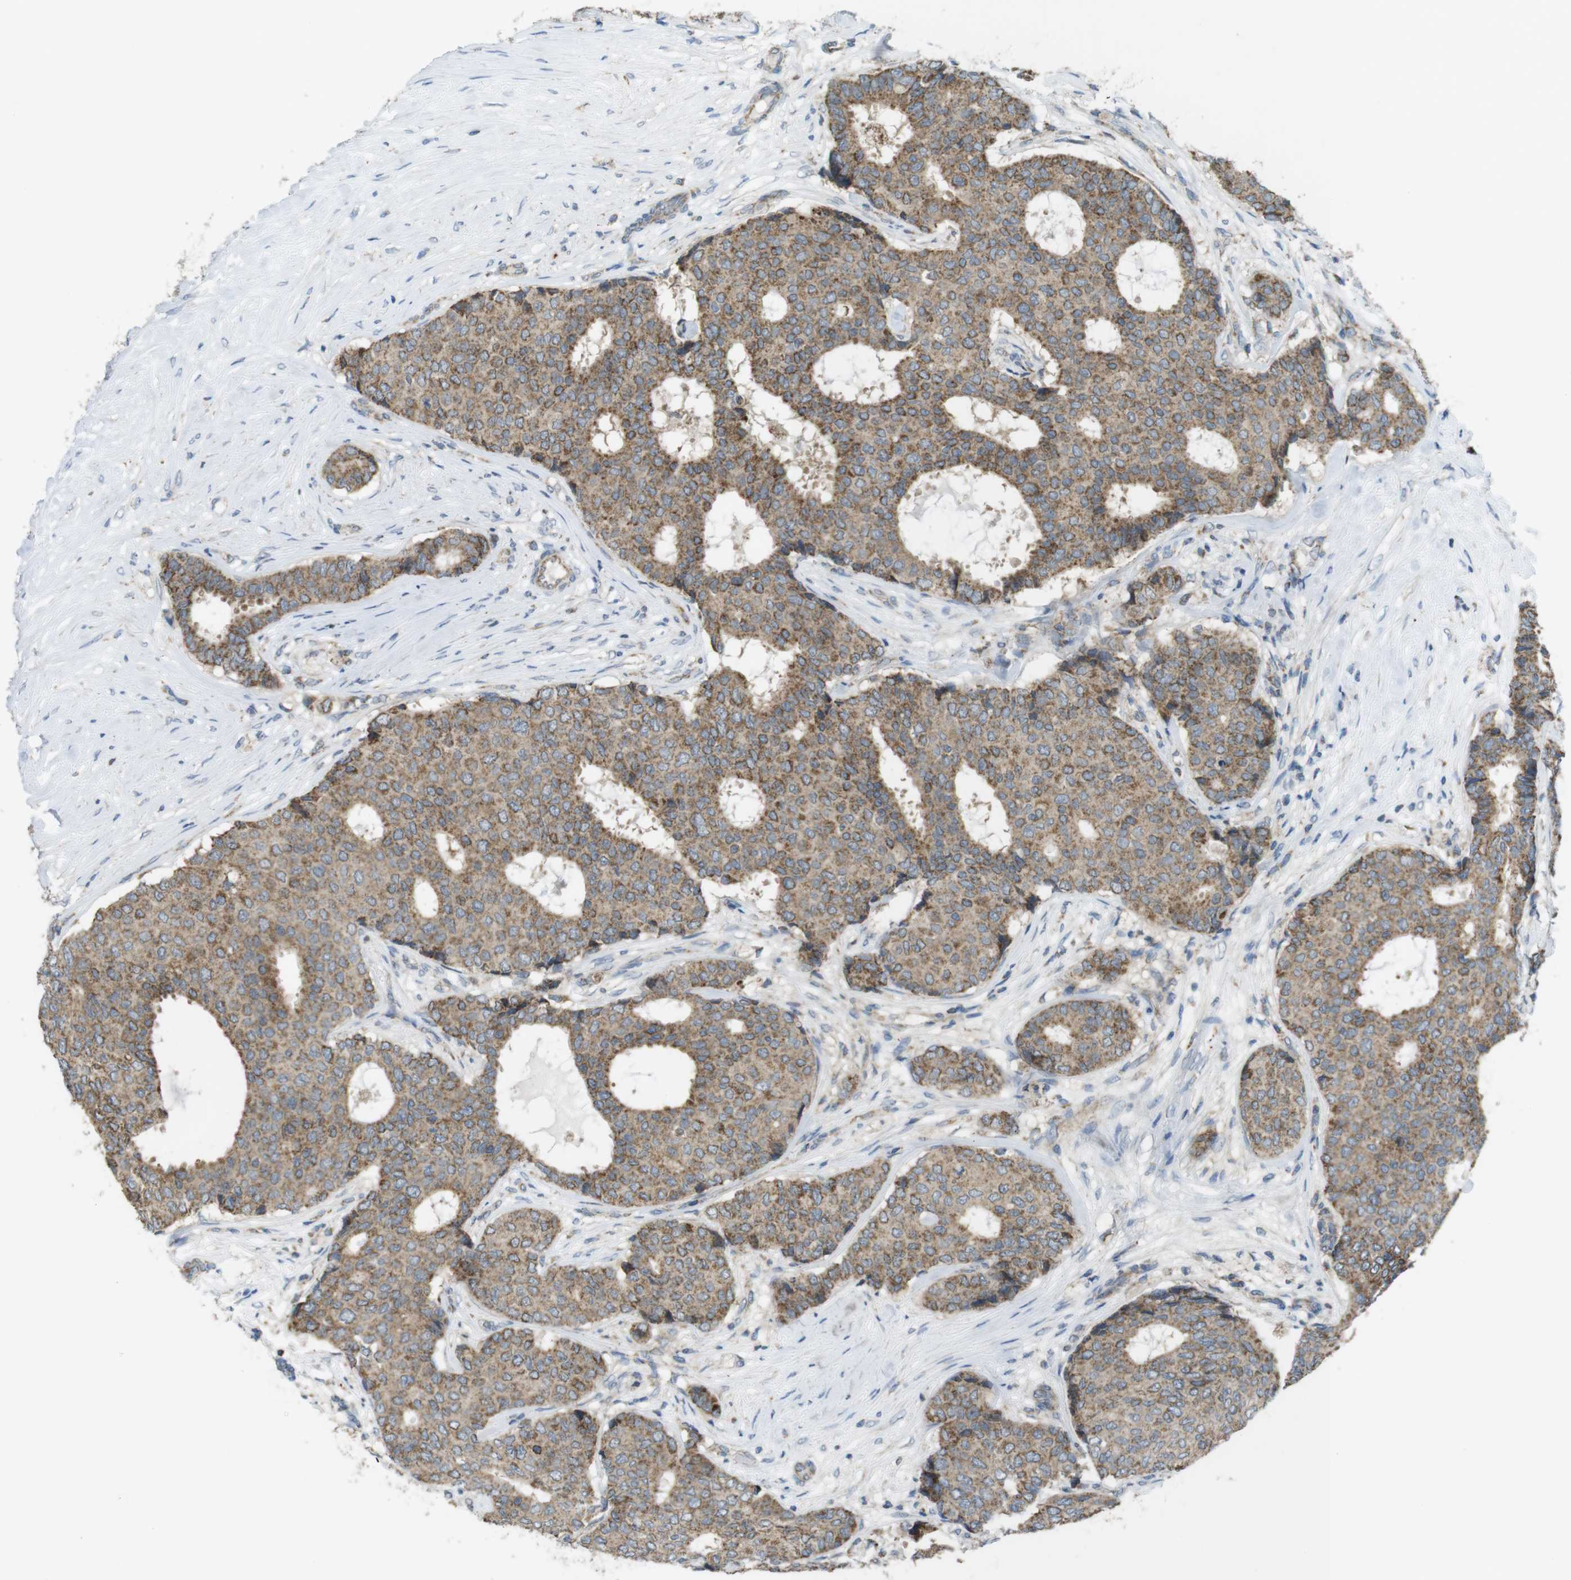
{"staining": {"intensity": "moderate", "quantity": ">75%", "location": "cytoplasmic/membranous"}, "tissue": "breast cancer", "cell_type": "Tumor cells", "image_type": "cancer", "snomed": [{"axis": "morphology", "description": "Duct carcinoma"}, {"axis": "topography", "description": "Breast"}], "caption": "DAB immunohistochemical staining of invasive ductal carcinoma (breast) exhibits moderate cytoplasmic/membranous protein staining in approximately >75% of tumor cells.", "gene": "GRIK2", "patient": {"sex": "female", "age": 75}}